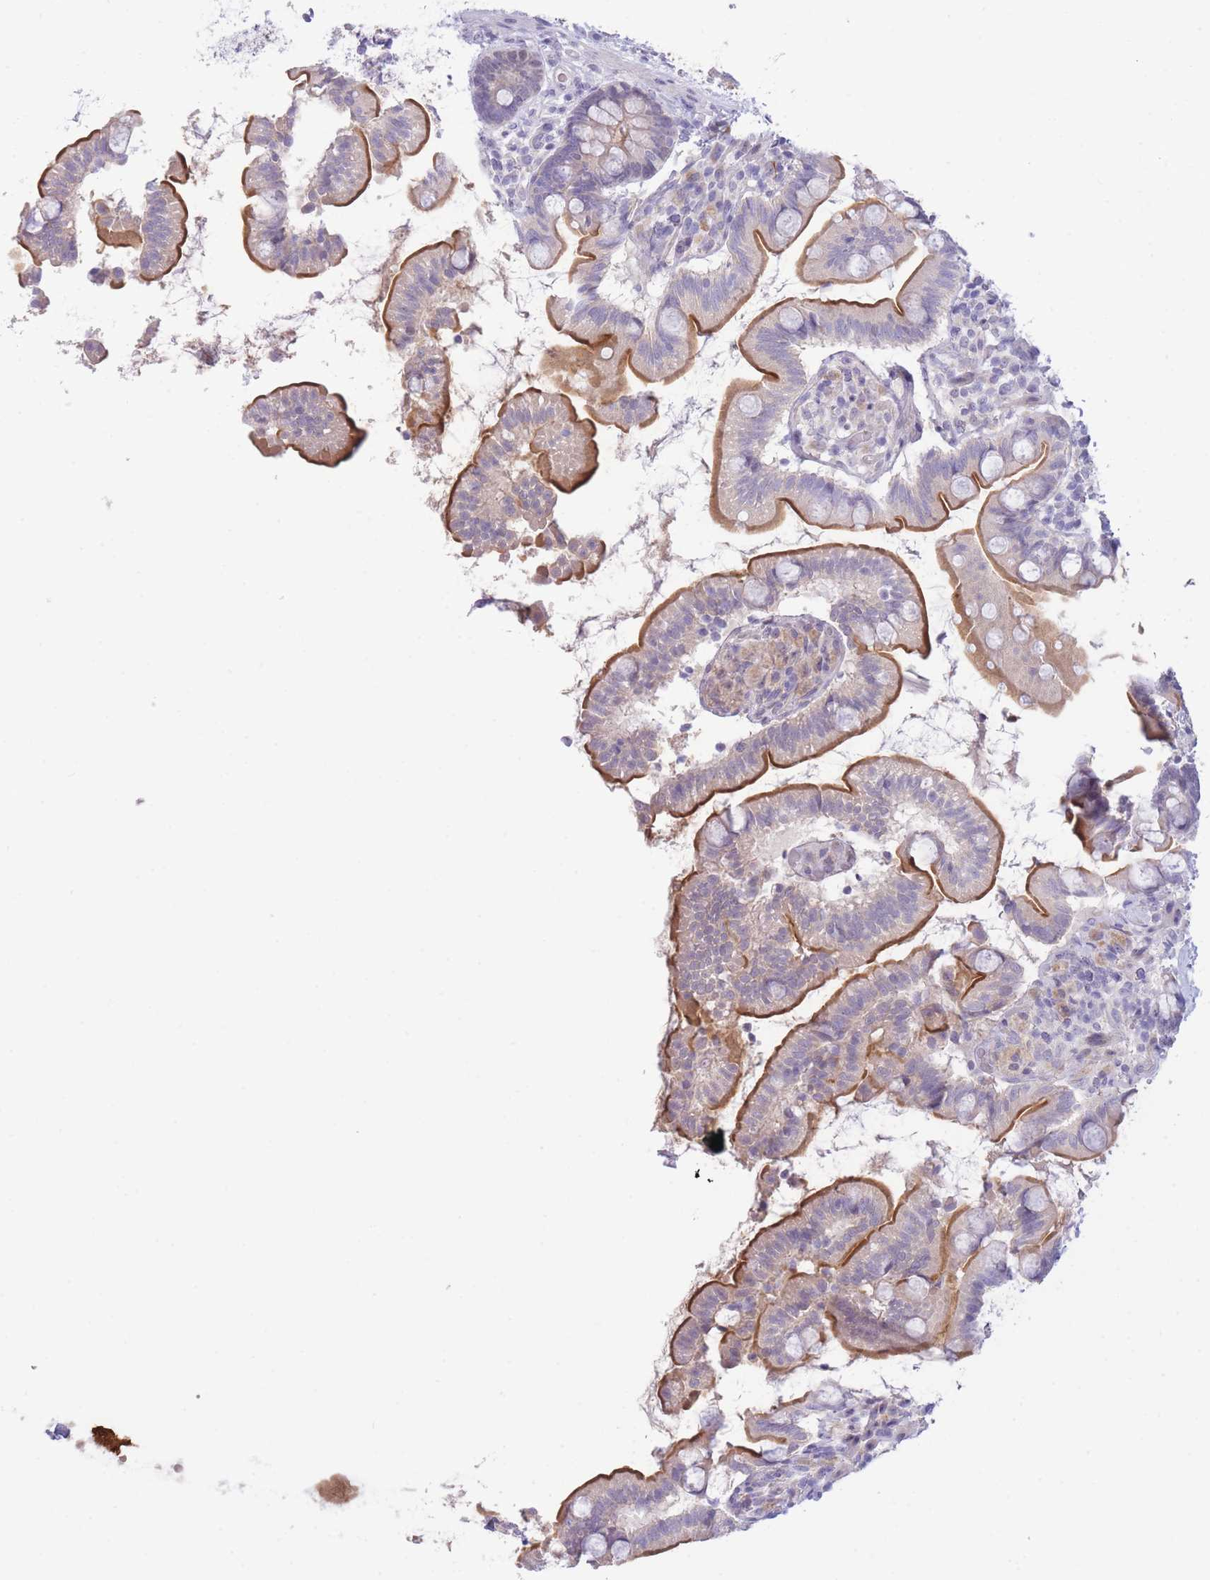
{"staining": {"intensity": "moderate", "quantity": "25%-75%", "location": "cytoplasmic/membranous"}, "tissue": "small intestine", "cell_type": "Glandular cells", "image_type": "normal", "snomed": [{"axis": "morphology", "description": "Normal tissue, NOS"}, {"axis": "topography", "description": "Small intestine"}], "caption": "This image shows benign small intestine stained with immunohistochemistry (IHC) to label a protein in brown. The cytoplasmic/membranous of glandular cells show moderate positivity for the protein. Nuclei are counter-stained blue.", "gene": "FBXO46", "patient": {"sex": "female", "age": 64}}